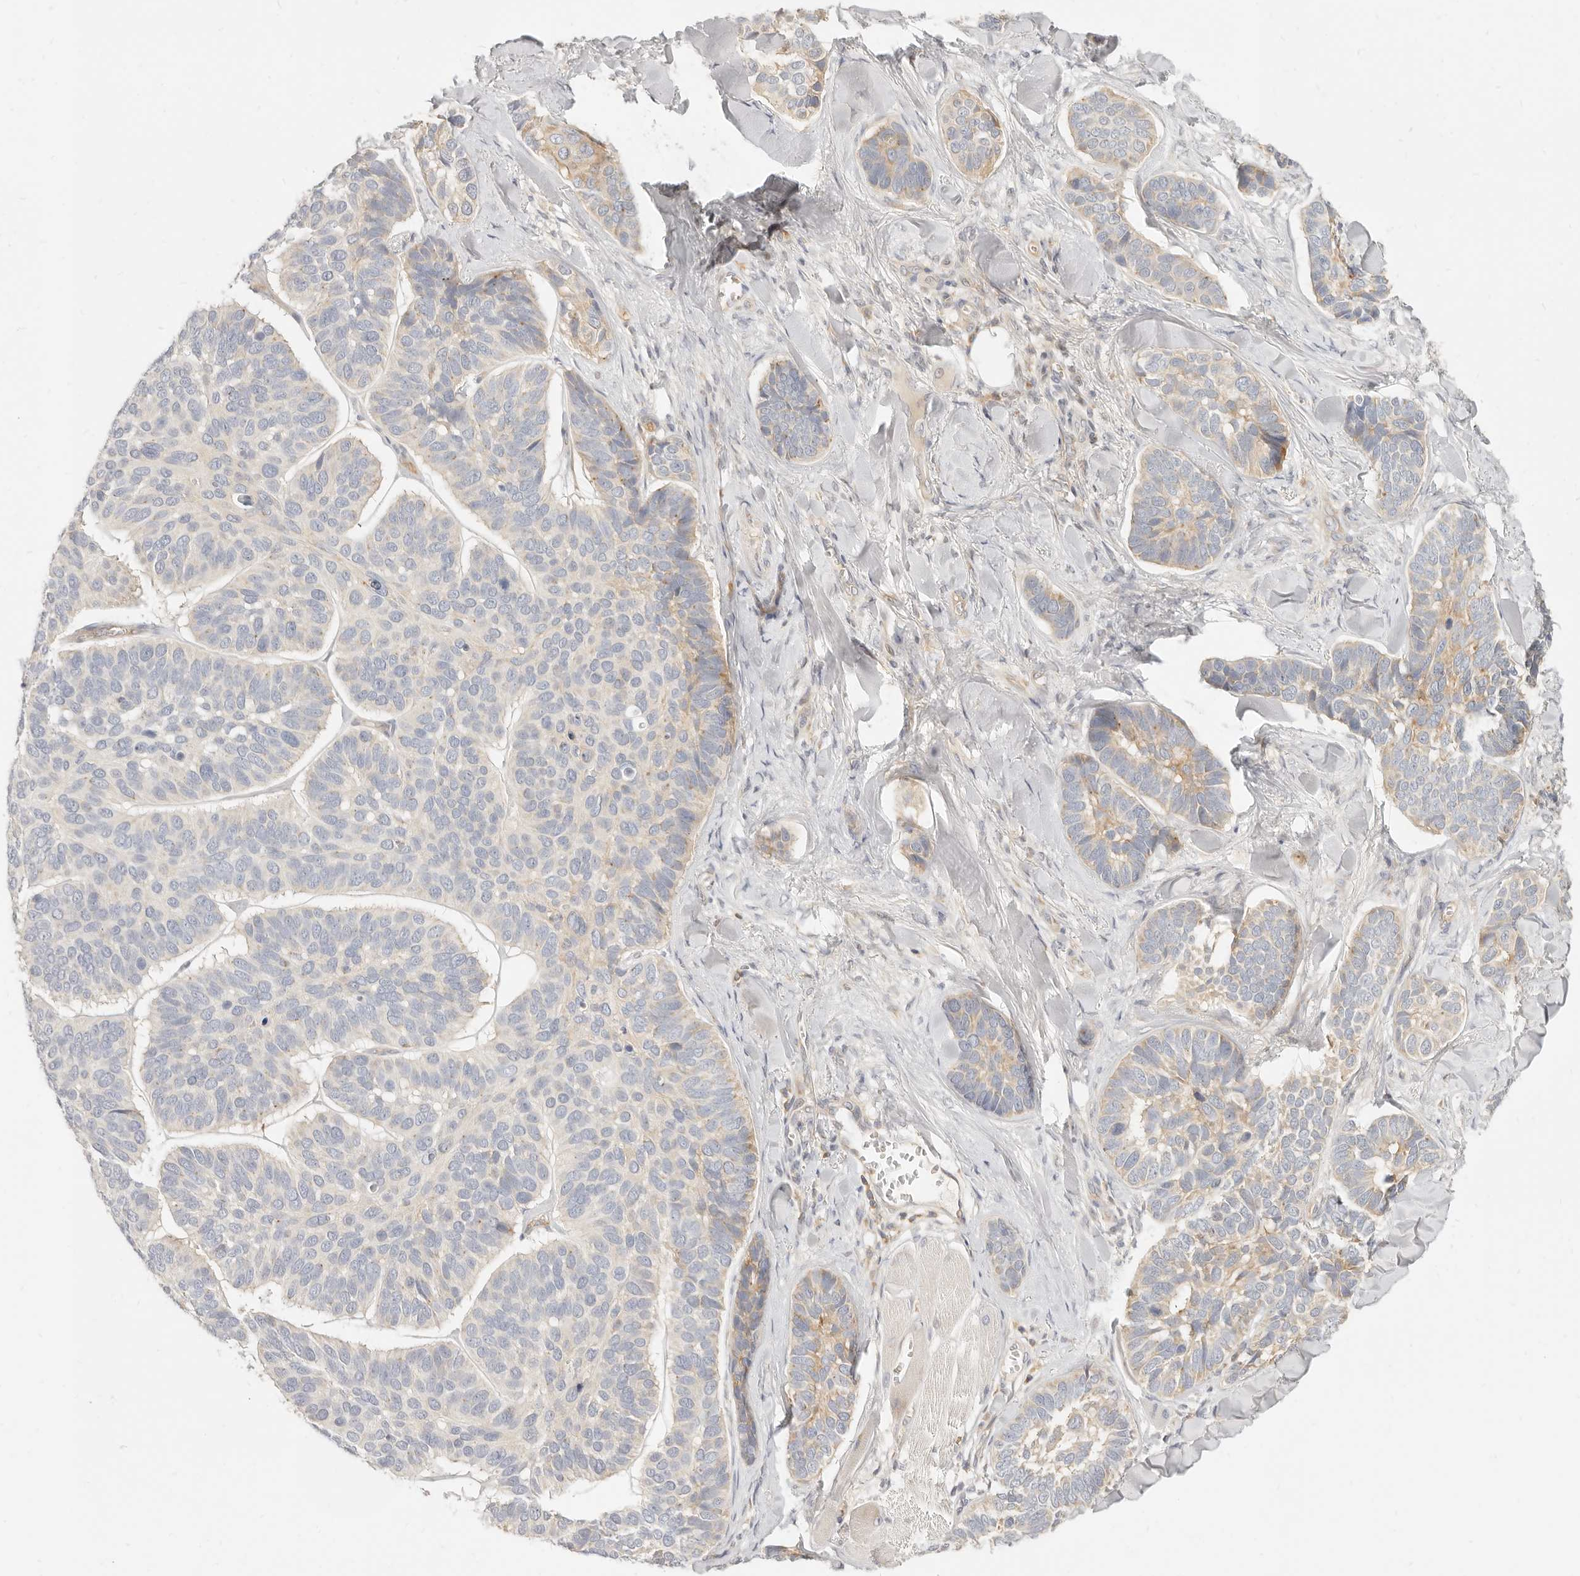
{"staining": {"intensity": "moderate", "quantity": "25%-75%", "location": "cytoplasmic/membranous"}, "tissue": "skin cancer", "cell_type": "Tumor cells", "image_type": "cancer", "snomed": [{"axis": "morphology", "description": "Basal cell carcinoma"}, {"axis": "topography", "description": "Skin"}], "caption": "DAB immunohistochemical staining of skin cancer (basal cell carcinoma) demonstrates moderate cytoplasmic/membranous protein expression in about 25%-75% of tumor cells.", "gene": "LTB4R2", "patient": {"sex": "male", "age": 62}}